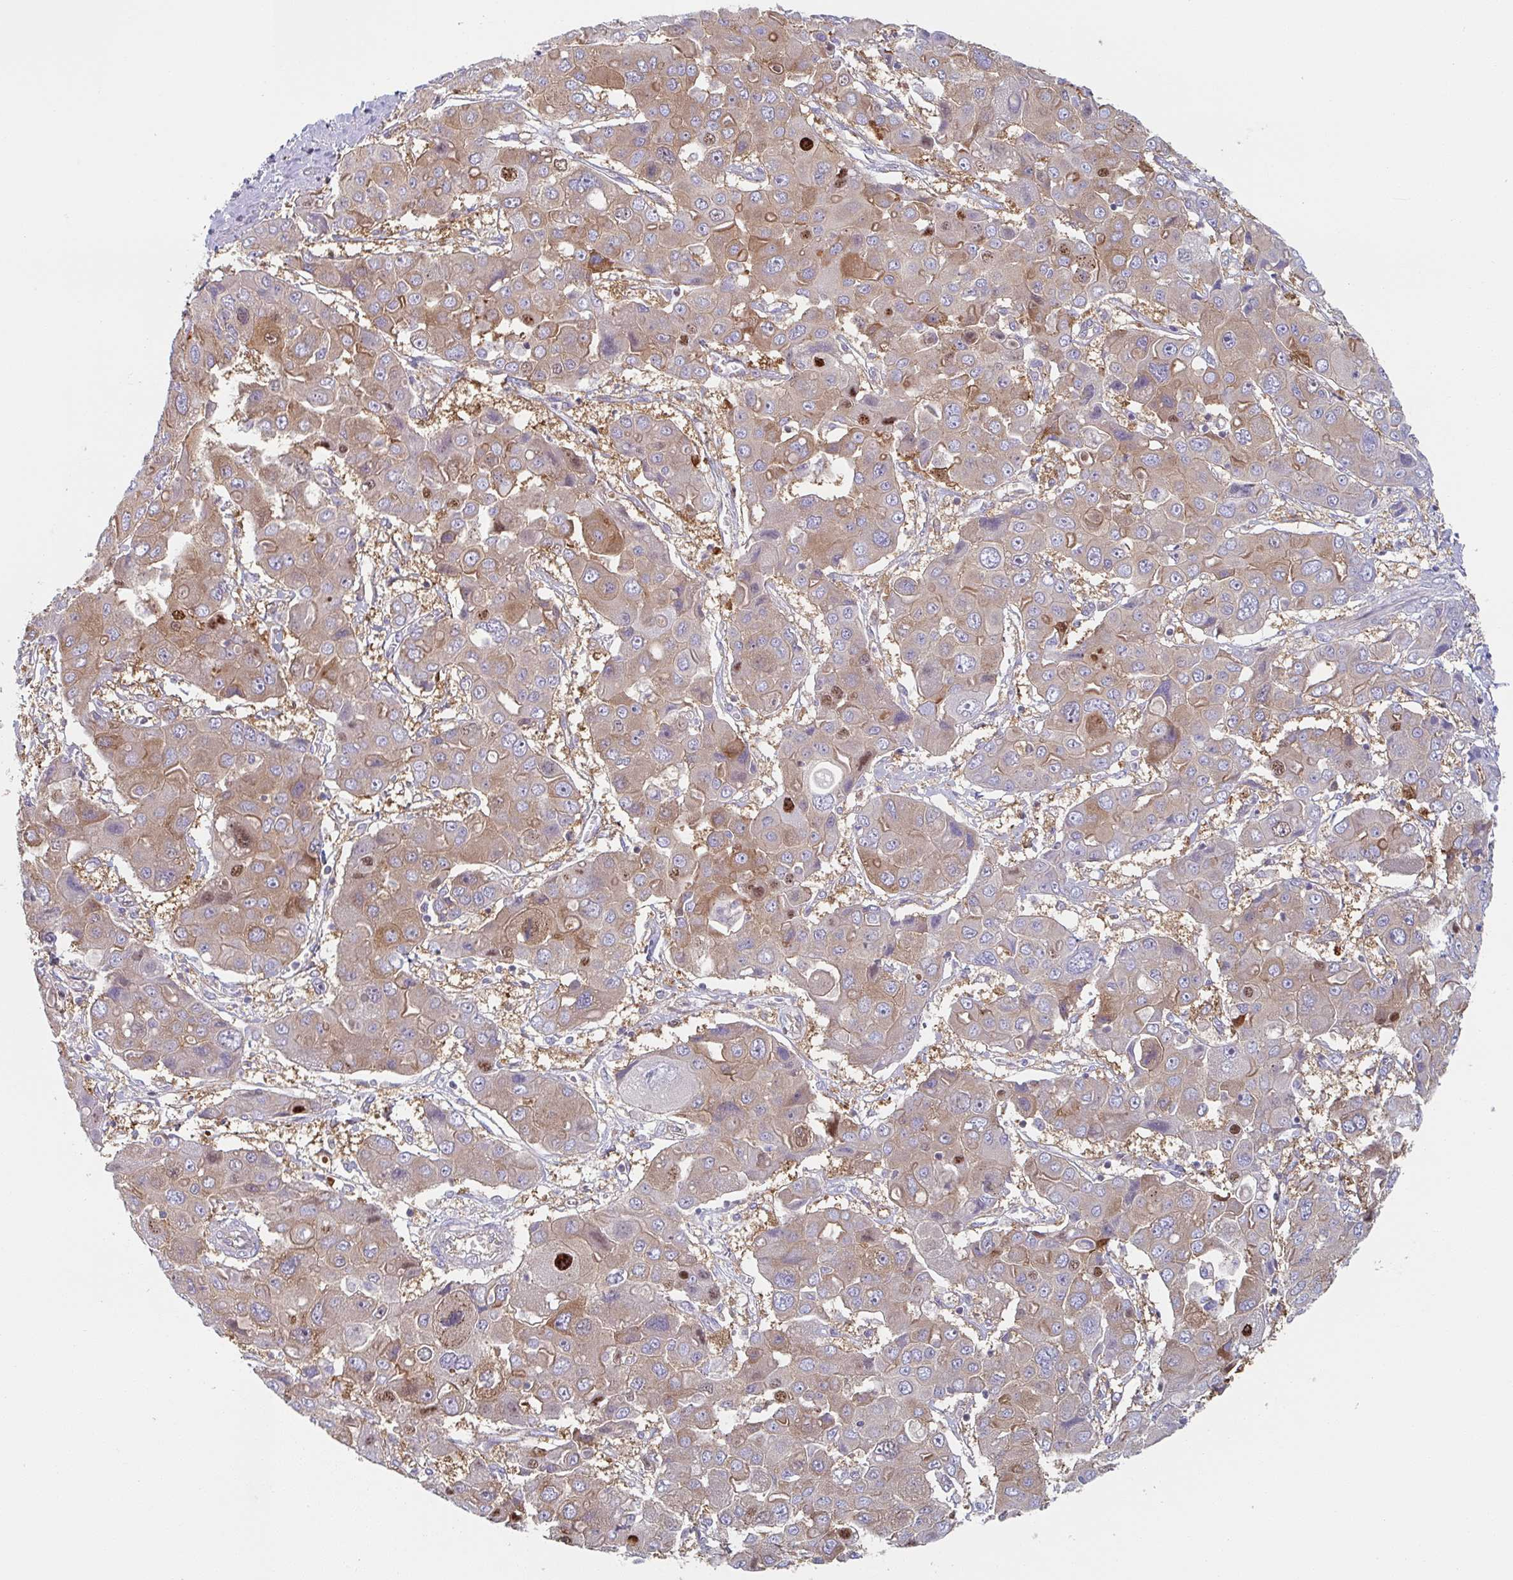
{"staining": {"intensity": "weak", "quantity": ">75%", "location": "cytoplasmic/membranous"}, "tissue": "liver cancer", "cell_type": "Tumor cells", "image_type": "cancer", "snomed": [{"axis": "morphology", "description": "Cholangiocarcinoma"}, {"axis": "topography", "description": "Liver"}], "caption": "Protein analysis of liver cholangiocarcinoma tissue displays weak cytoplasmic/membranous expression in about >75% of tumor cells.", "gene": "AMPD2", "patient": {"sex": "male", "age": 67}}